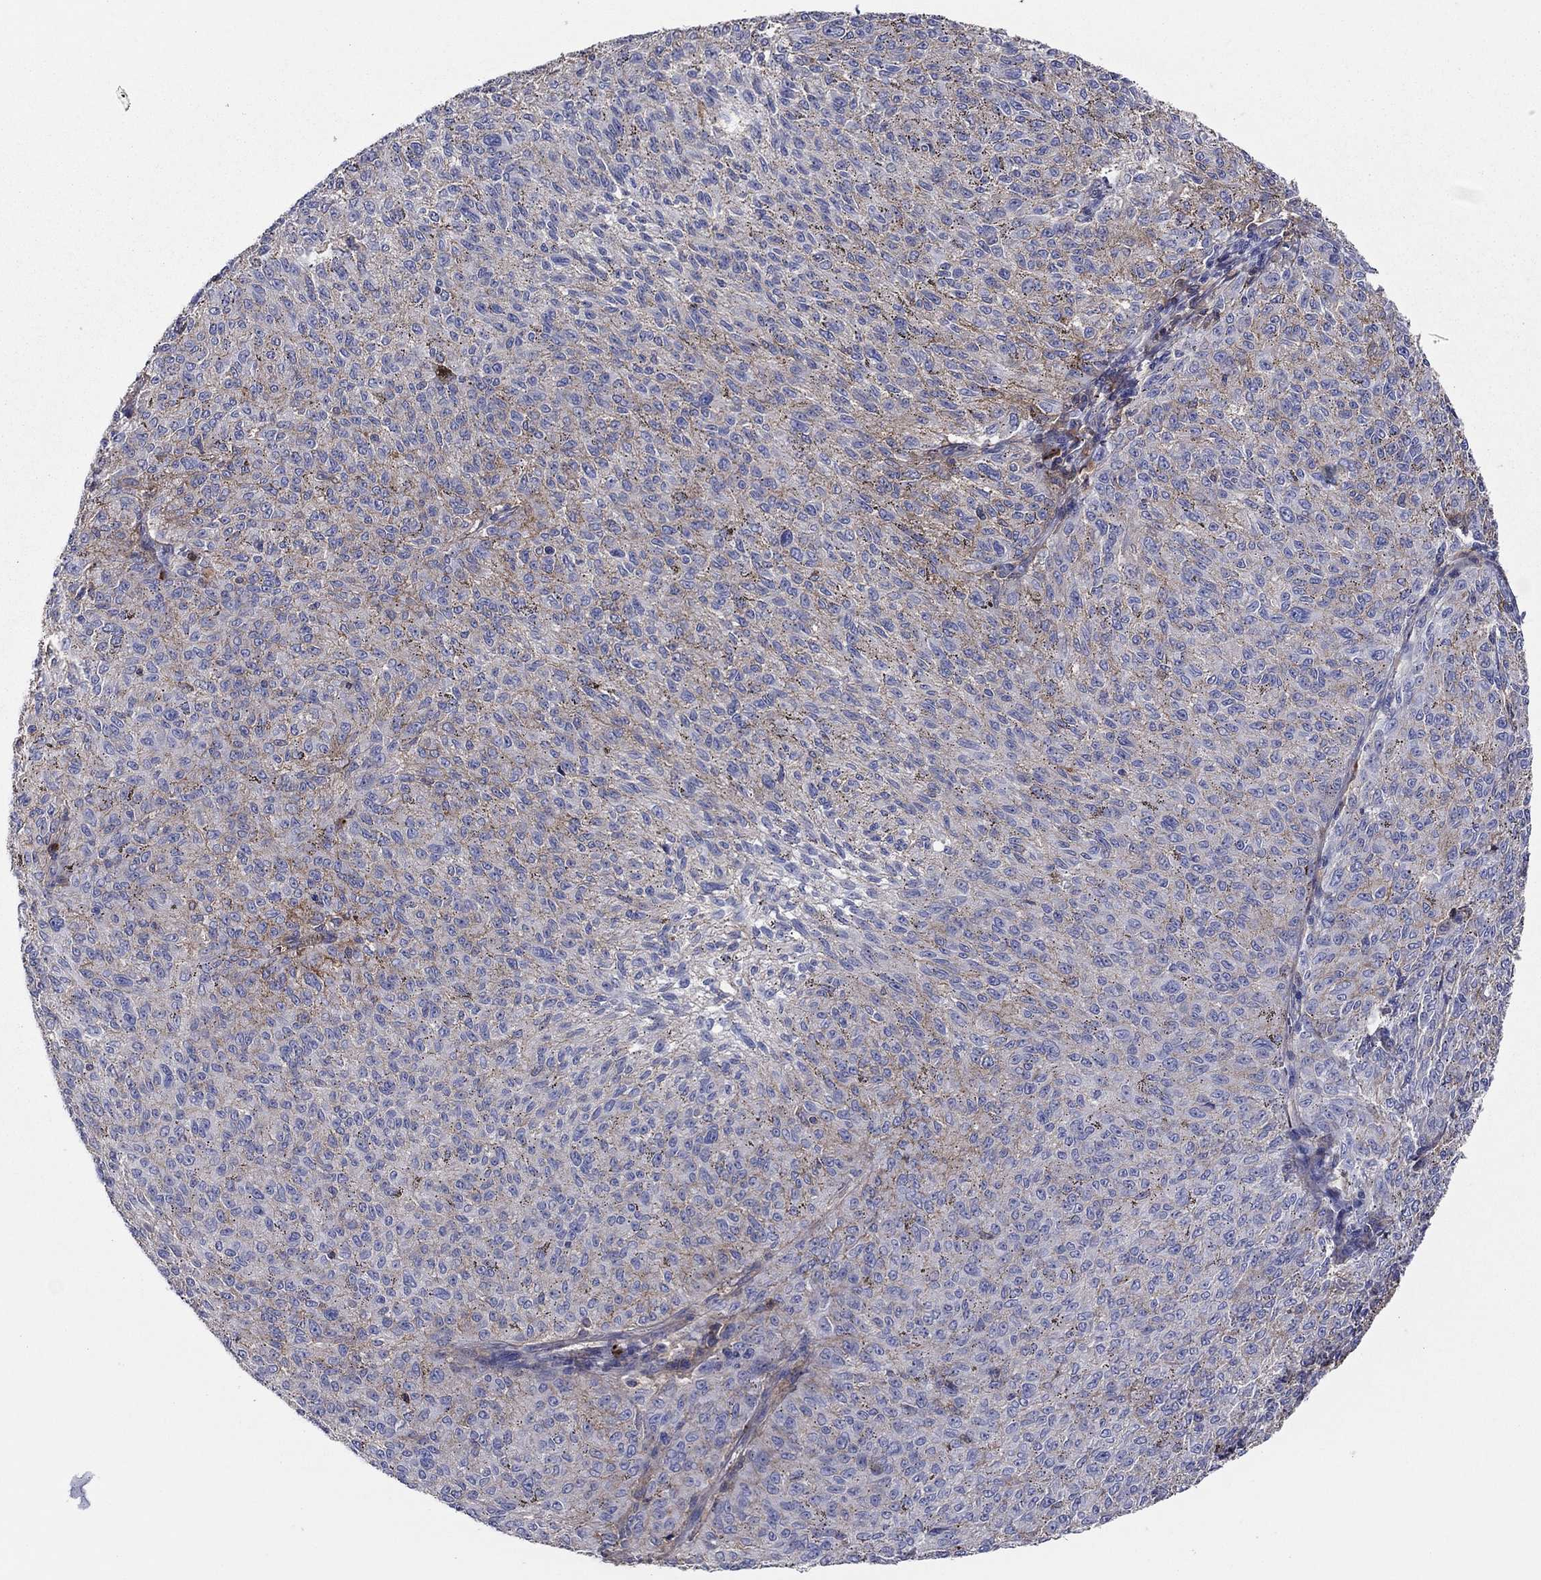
{"staining": {"intensity": "negative", "quantity": "none", "location": "none"}, "tissue": "melanoma", "cell_type": "Tumor cells", "image_type": "cancer", "snomed": [{"axis": "morphology", "description": "Malignant melanoma, NOS"}, {"axis": "topography", "description": "Skin"}], "caption": "Melanoma was stained to show a protein in brown. There is no significant positivity in tumor cells.", "gene": "HPX", "patient": {"sex": "female", "age": 72}}